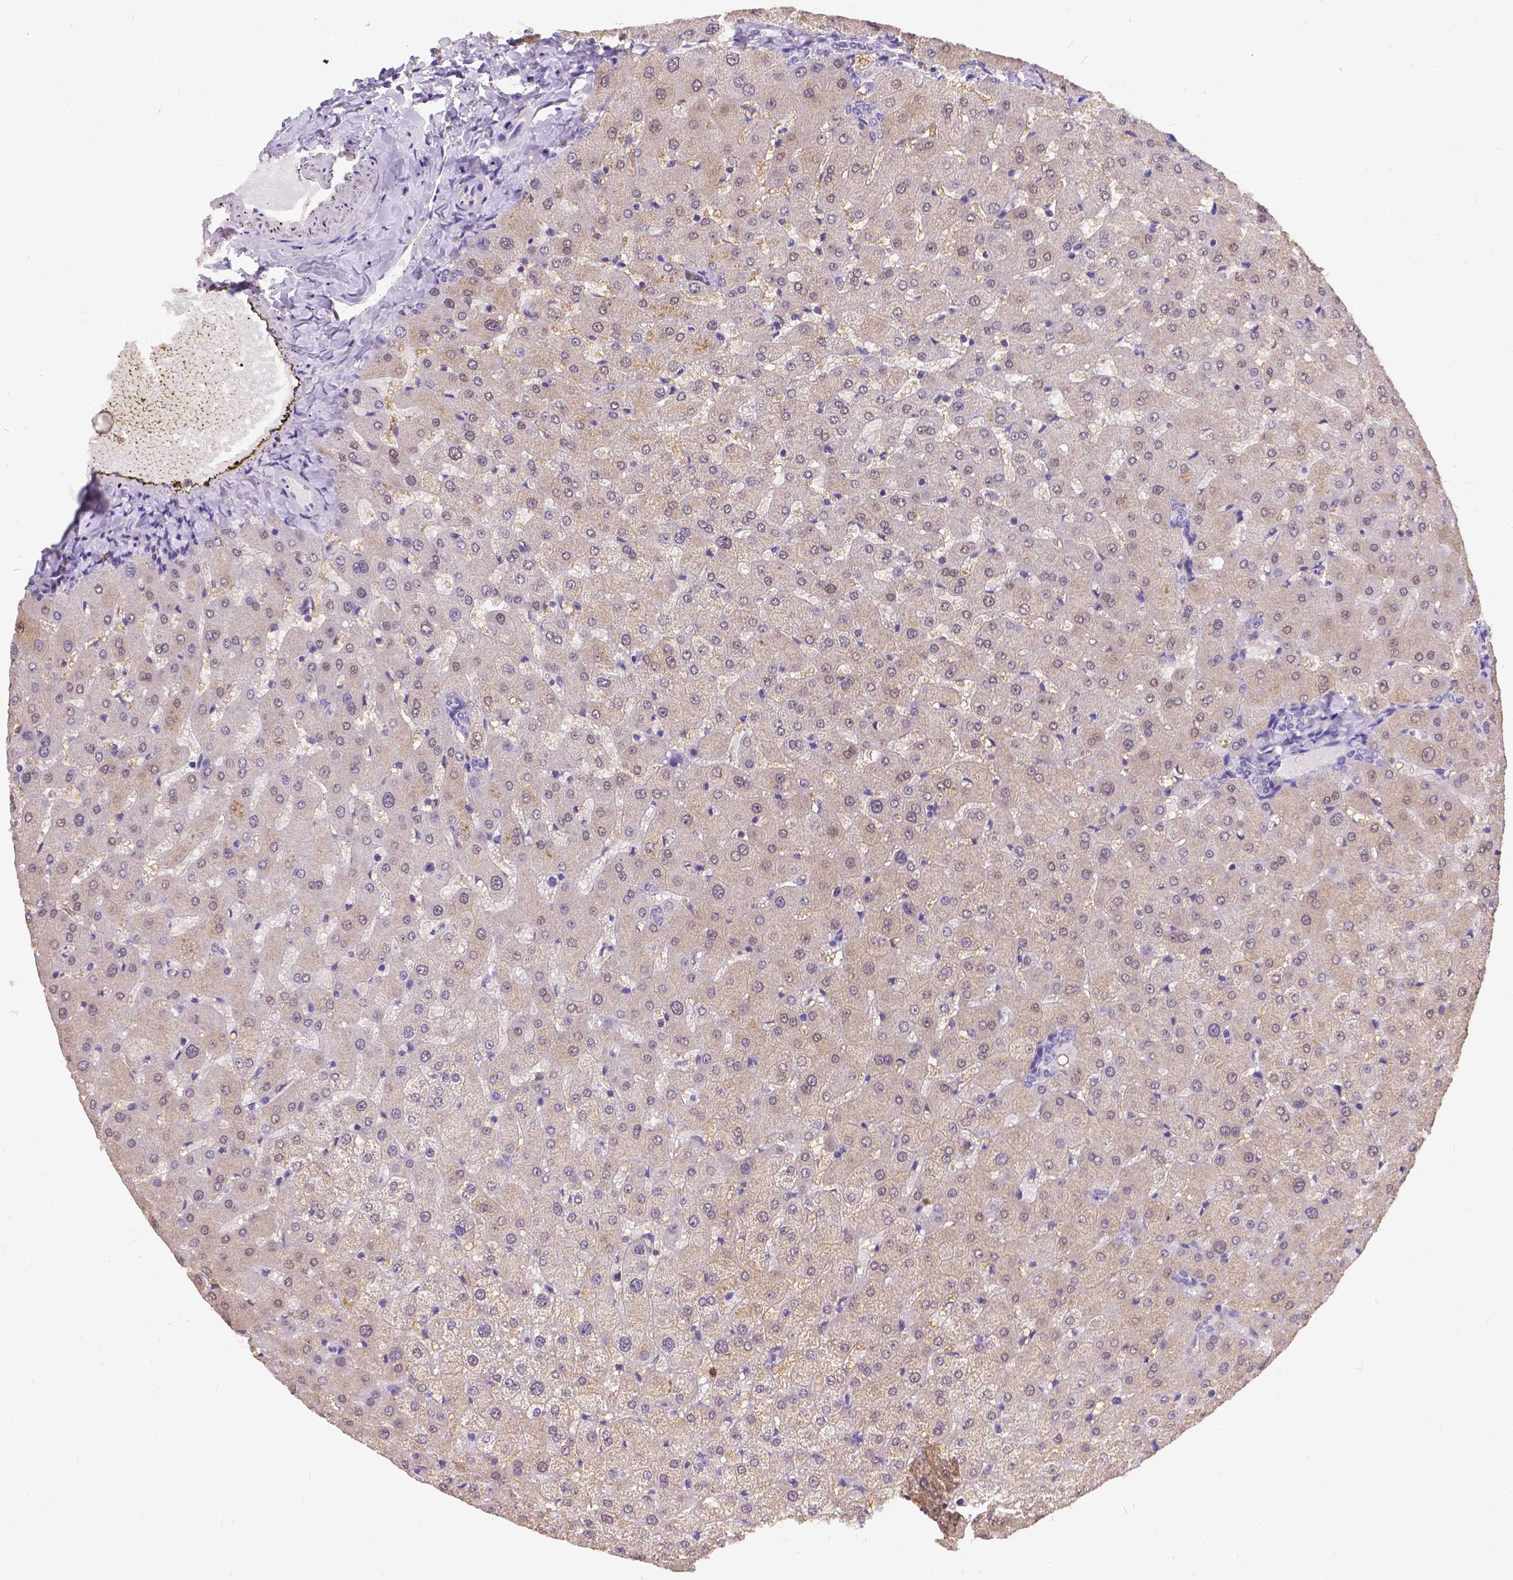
{"staining": {"intensity": "negative", "quantity": "none", "location": "none"}, "tissue": "liver", "cell_type": "Cholangiocytes", "image_type": "normal", "snomed": [{"axis": "morphology", "description": "Normal tissue, NOS"}, {"axis": "topography", "description": "Liver"}], "caption": "A micrograph of liver stained for a protein displays no brown staining in cholangiocytes.", "gene": "DENND6A", "patient": {"sex": "female", "age": 50}}